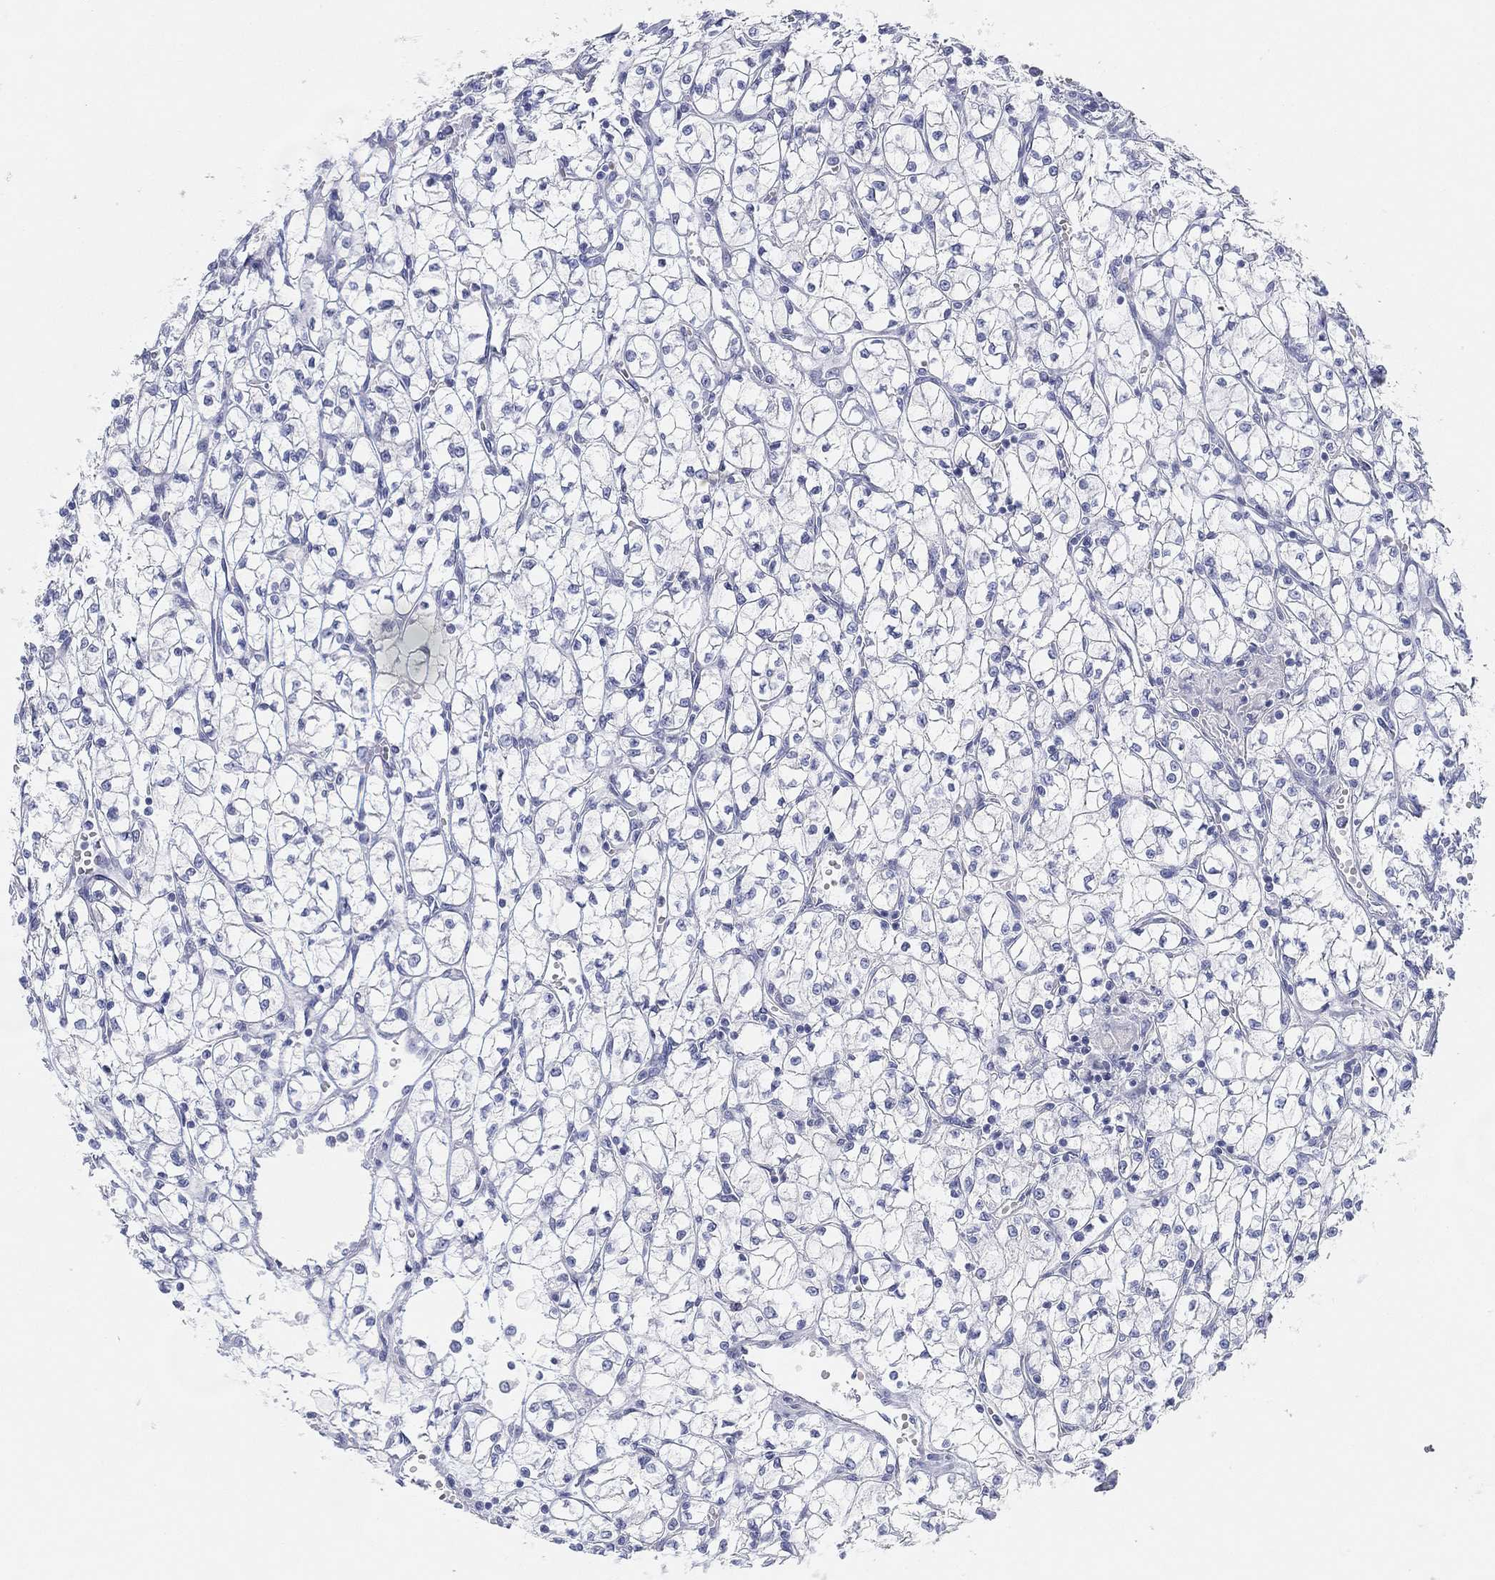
{"staining": {"intensity": "negative", "quantity": "none", "location": "none"}, "tissue": "renal cancer", "cell_type": "Tumor cells", "image_type": "cancer", "snomed": [{"axis": "morphology", "description": "Adenocarcinoma, NOS"}, {"axis": "topography", "description": "Kidney"}], "caption": "Photomicrograph shows no significant protein positivity in tumor cells of renal cancer.", "gene": "GPR61", "patient": {"sex": "female", "age": 64}}